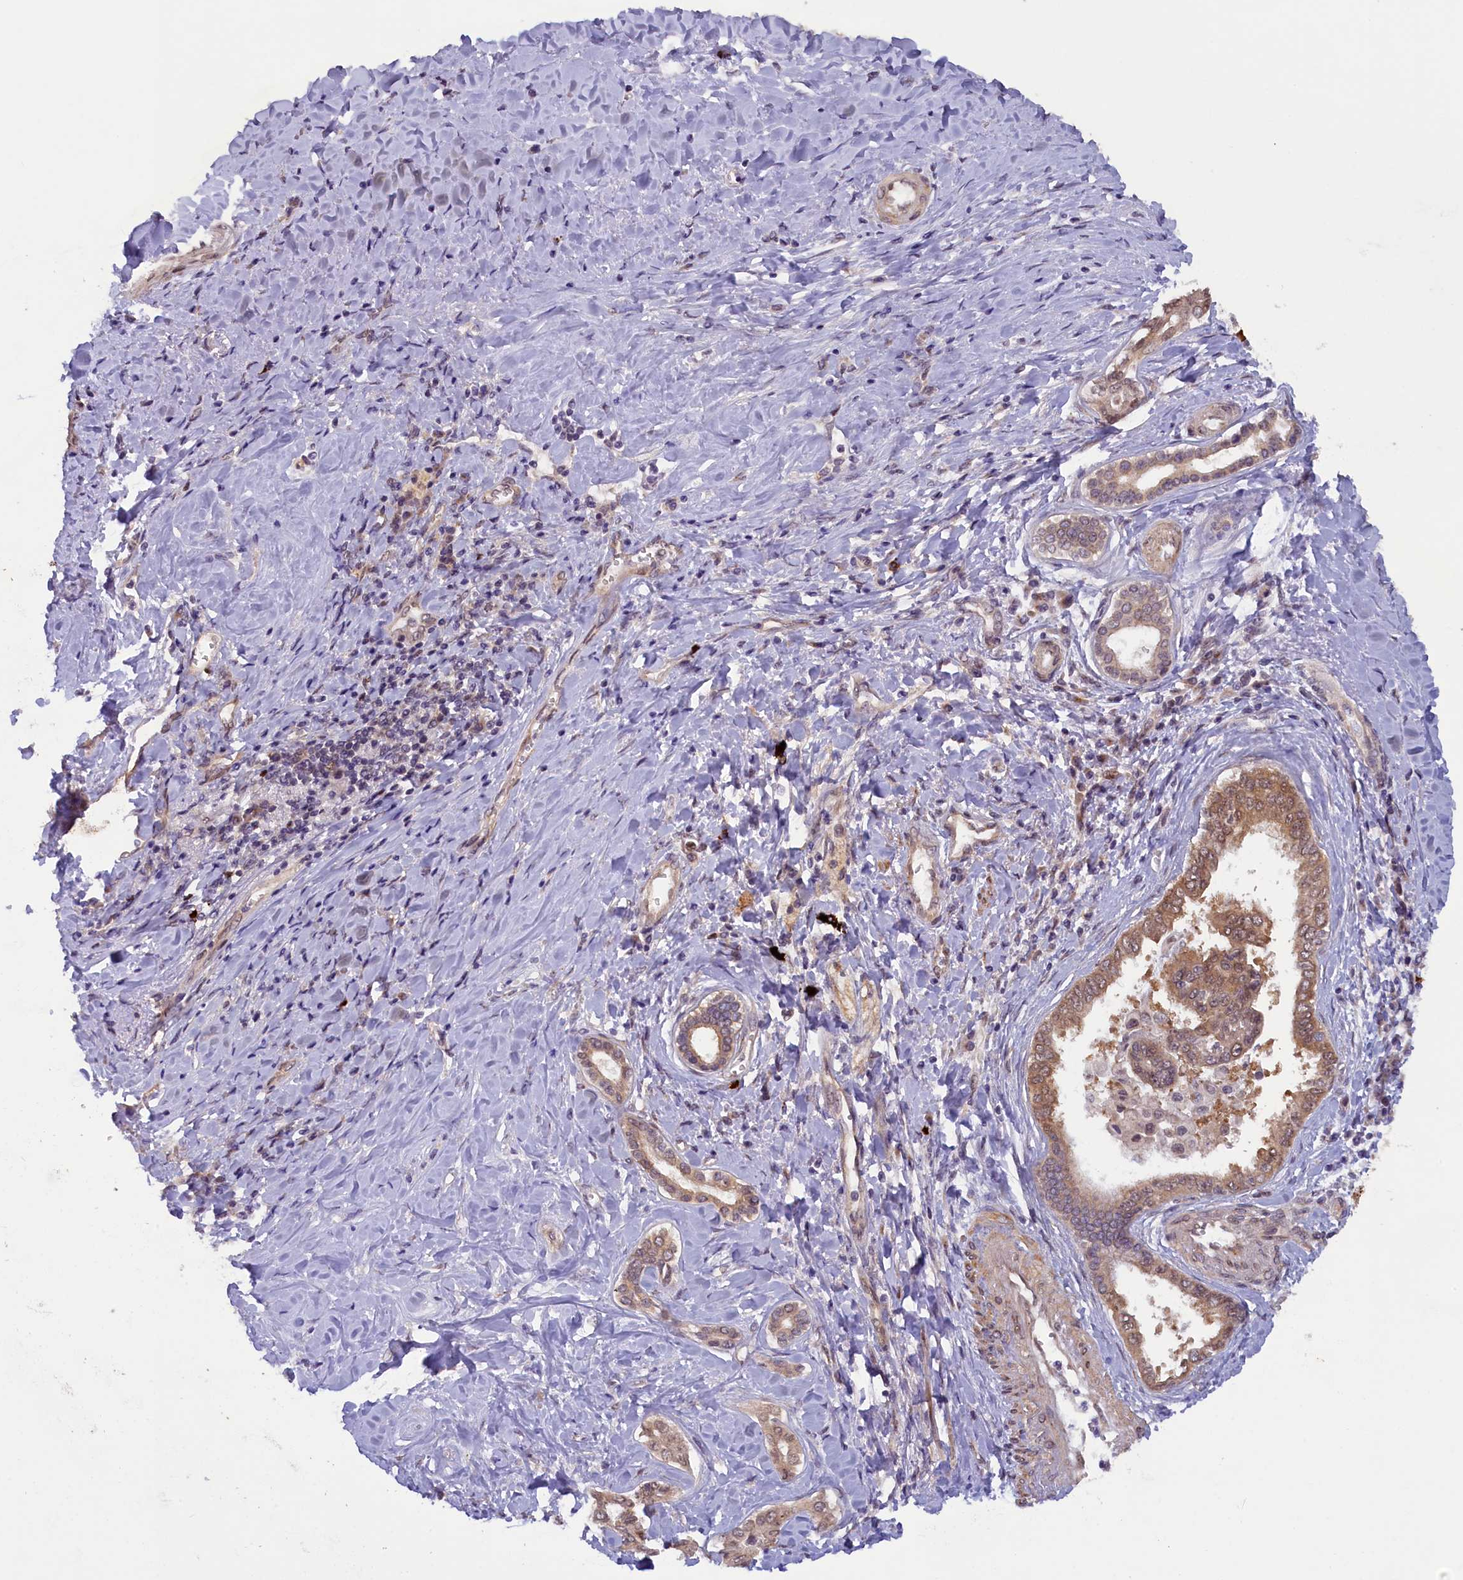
{"staining": {"intensity": "moderate", "quantity": ">75%", "location": "cytoplasmic/membranous,nuclear"}, "tissue": "liver cancer", "cell_type": "Tumor cells", "image_type": "cancer", "snomed": [{"axis": "morphology", "description": "Cholangiocarcinoma"}, {"axis": "topography", "description": "Liver"}], "caption": "IHC histopathology image of human liver cancer (cholangiocarcinoma) stained for a protein (brown), which reveals medium levels of moderate cytoplasmic/membranous and nuclear staining in approximately >75% of tumor cells.", "gene": "CCDC9B", "patient": {"sex": "female", "age": 77}}